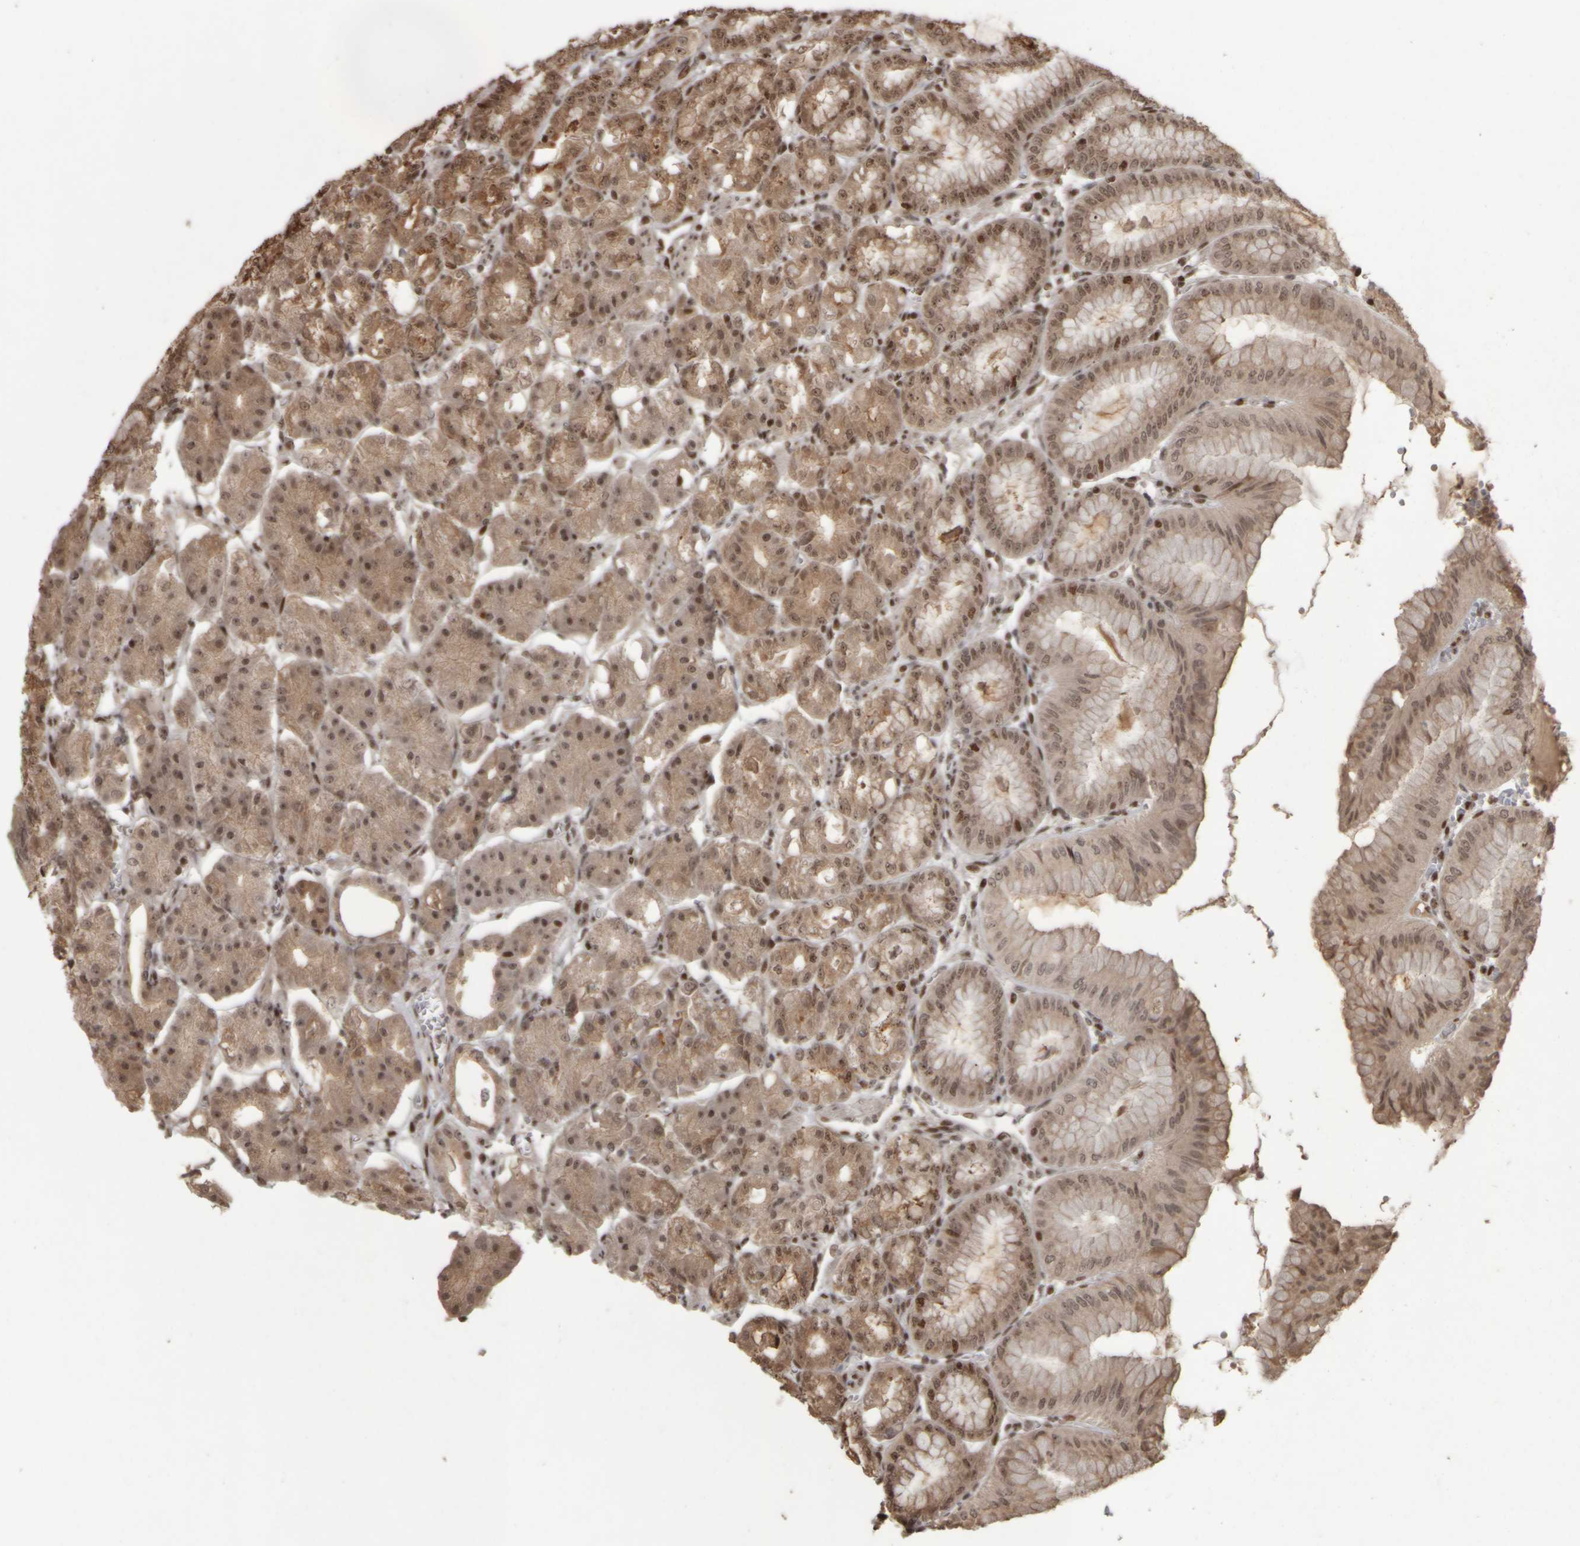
{"staining": {"intensity": "strong", "quantity": ">75%", "location": "cytoplasmic/membranous,nuclear"}, "tissue": "stomach", "cell_type": "Glandular cells", "image_type": "normal", "snomed": [{"axis": "morphology", "description": "Normal tissue, NOS"}, {"axis": "topography", "description": "Stomach, lower"}], "caption": "This photomicrograph shows benign stomach stained with immunohistochemistry to label a protein in brown. The cytoplasmic/membranous,nuclear of glandular cells show strong positivity for the protein. Nuclei are counter-stained blue.", "gene": "ZFHX4", "patient": {"sex": "male", "age": 71}}